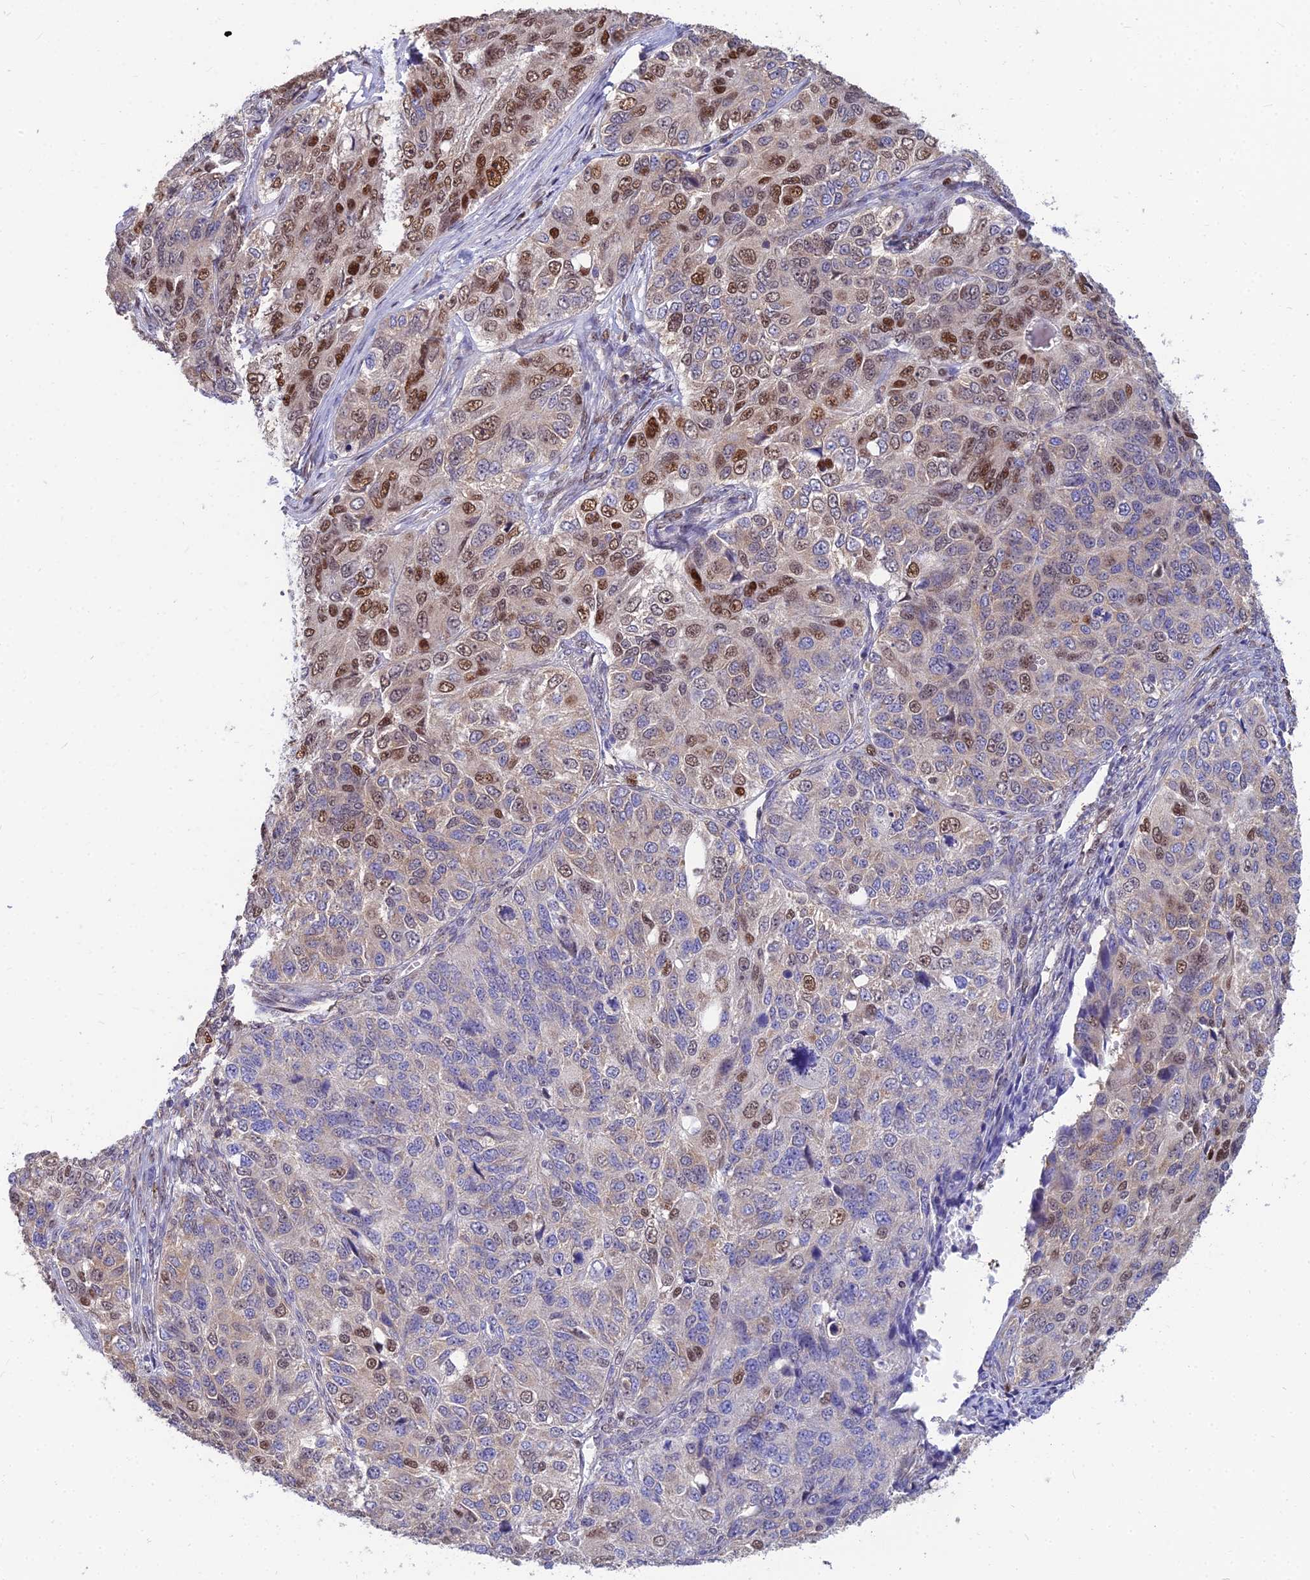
{"staining": {"intensity": "moderate", "quantity": "25%-75%", "location": "cytoplasmic/membranous,nuclear"}, "tissue": "ovarian cancer", "cell_type": "Tumor cells", "image_type": "cancer", "snomed": [{"axis": "morphology", "description": "Carcinoma, endometroid"}, {"axis": "topography", "description": "Ovary"}], "caption": "Endometroid carcinoma (ovarian) tissue shows moderate cytoplasmic/membranous and nuclear expression in about 25%-75% of tumor cells, visualized by immunohistochemistry.", "gene": "DNPEP", "patient": {"sex": "female", "age": 51}}